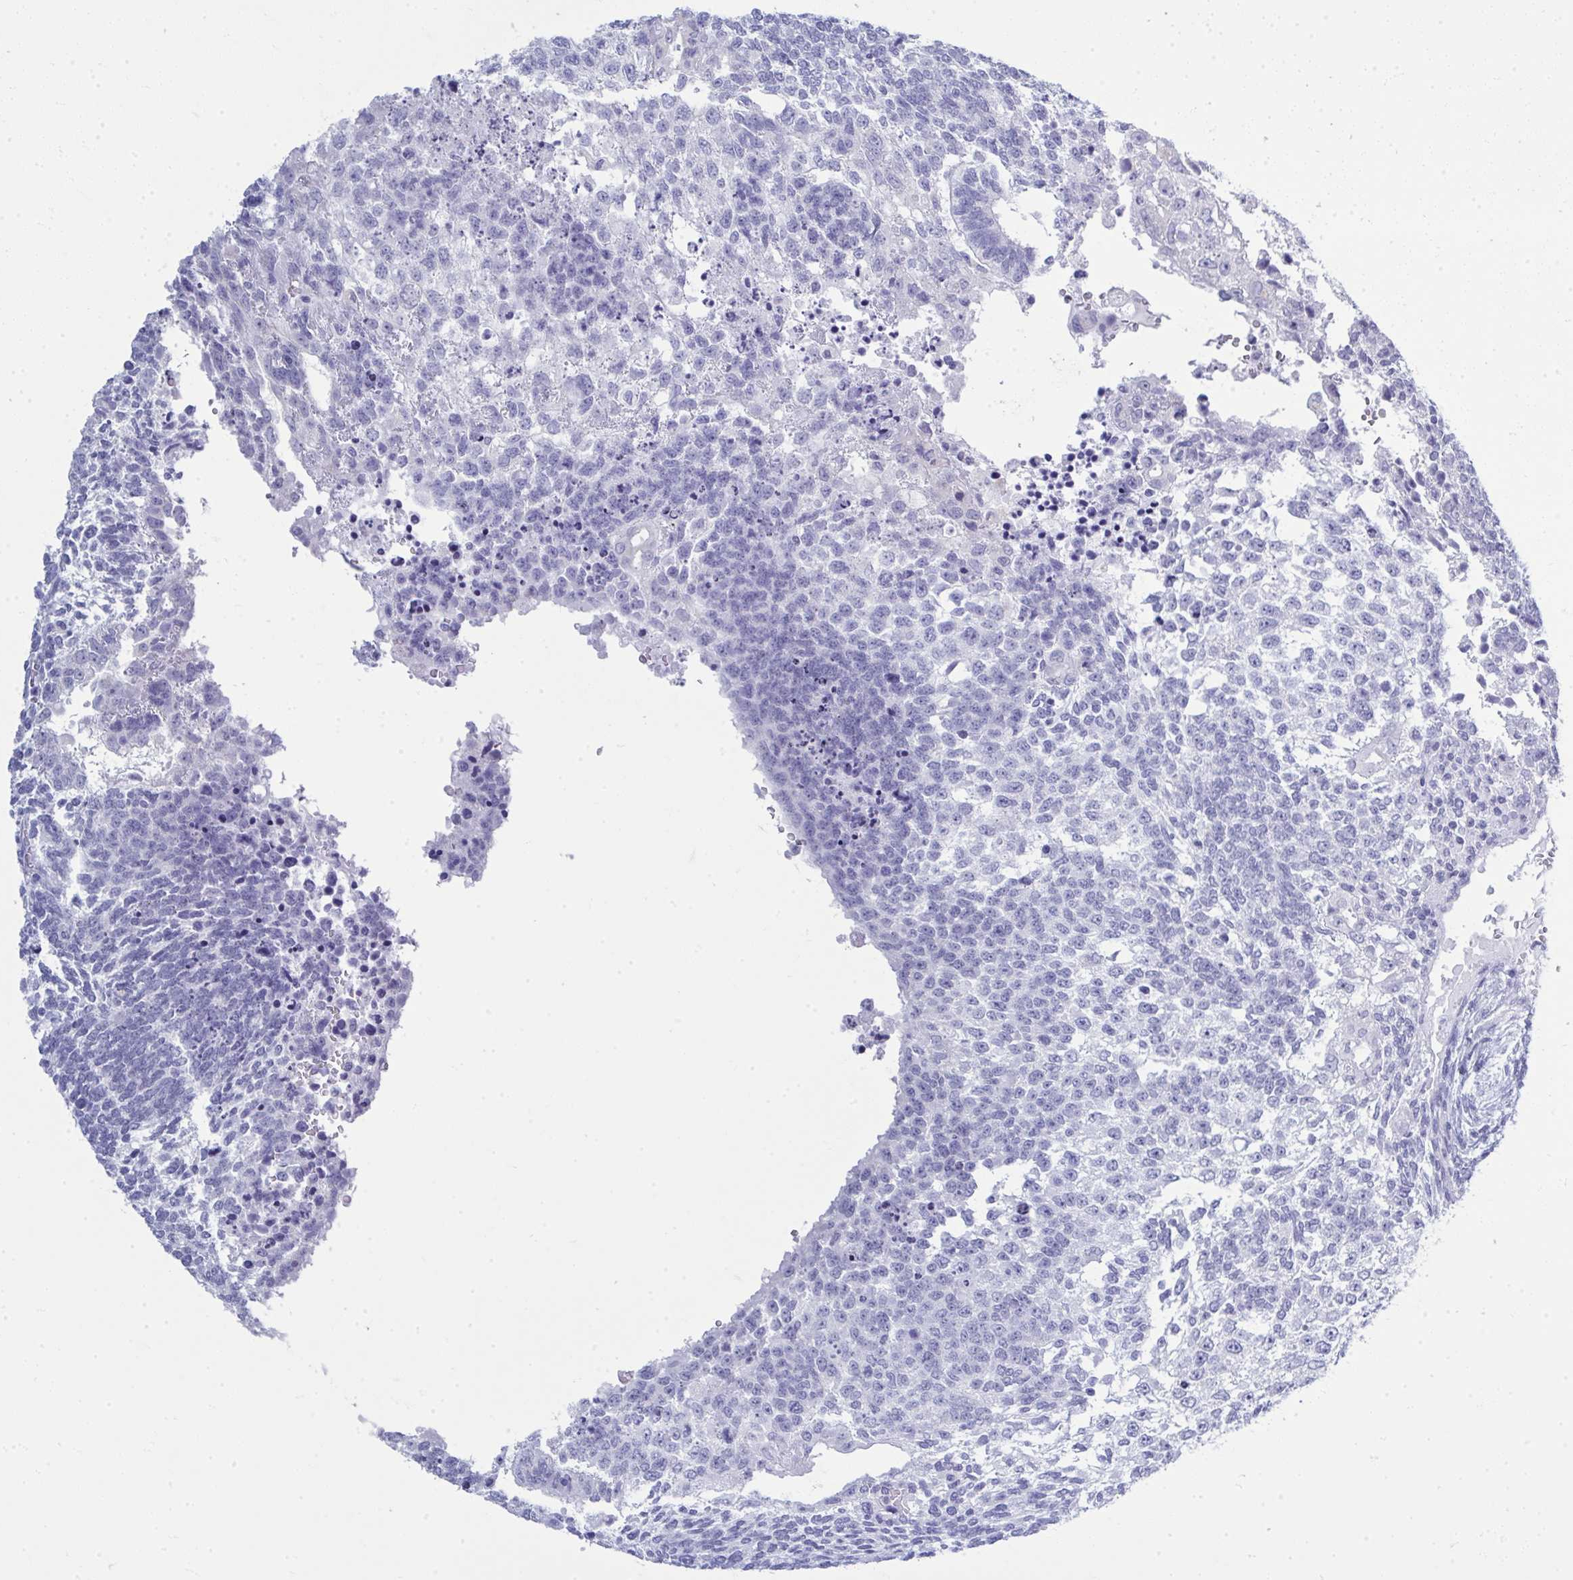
{"staining": {"intensity": "negative", "quantity": "none", "location": "none"}, "tissue": "testis cancer", "cell_type": "Tumor cells", "image_type": "cancer", "snomed": [{"axis": "morphology", "description": "Carcinoma, Embryonal, NOS"}, {"axis": "topography", "description": "Testis"}], "caption": "Testis cancer (embryonal carcinoma) was stained to show a protein in brown. There is no significant staining in tumor cells. Brightfield microscopy of immunohistochemistry stained with DAB (3,3'-diaminobenzidine) (brown) and hematoxylin (blue), captured at high magnification.", "gene": "QDPR", "patient": {"sex": "male", "age": 23}}